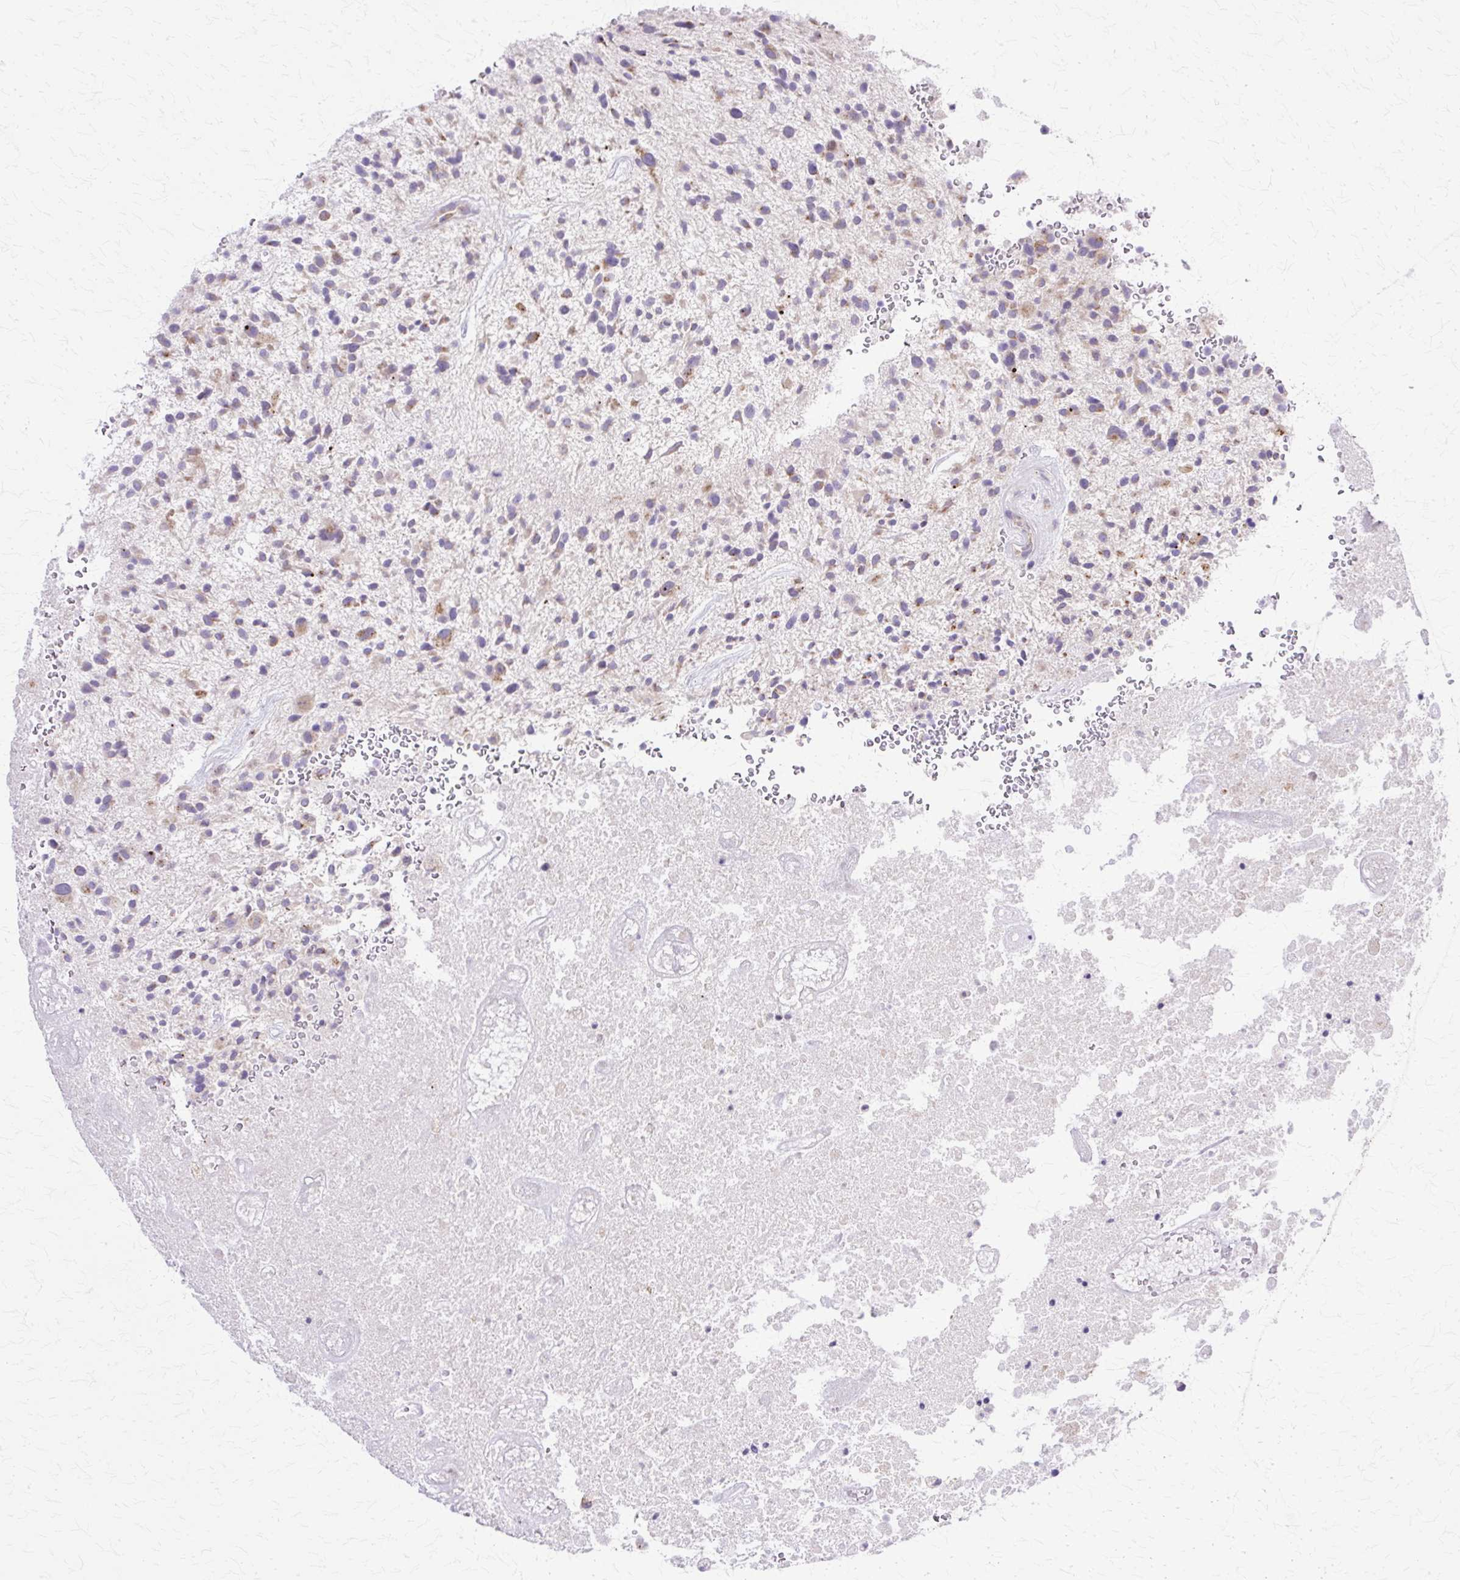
{"staining": {"intensity": "weak", "quantity": "25%-75%", "location": "cytoplasmic/membranous"}, "tissue": "glioma", "cell_type": "Tumor cells", "image_type": "cancer", "snomed": [{"axis": "morphology", "description": "Glioma, malignant, High grade"}, {"axis": "topography", "description": "Brain"}], "caption": "Malignant high-grade glioma was stained to show a protein in brown. There is low levels of weak cytoplasmic/membranous expression in approximately 25%-75% of tumor cells.", "gene": "TBC1D3G", "patient": {"sex": "male", "age": 47}}